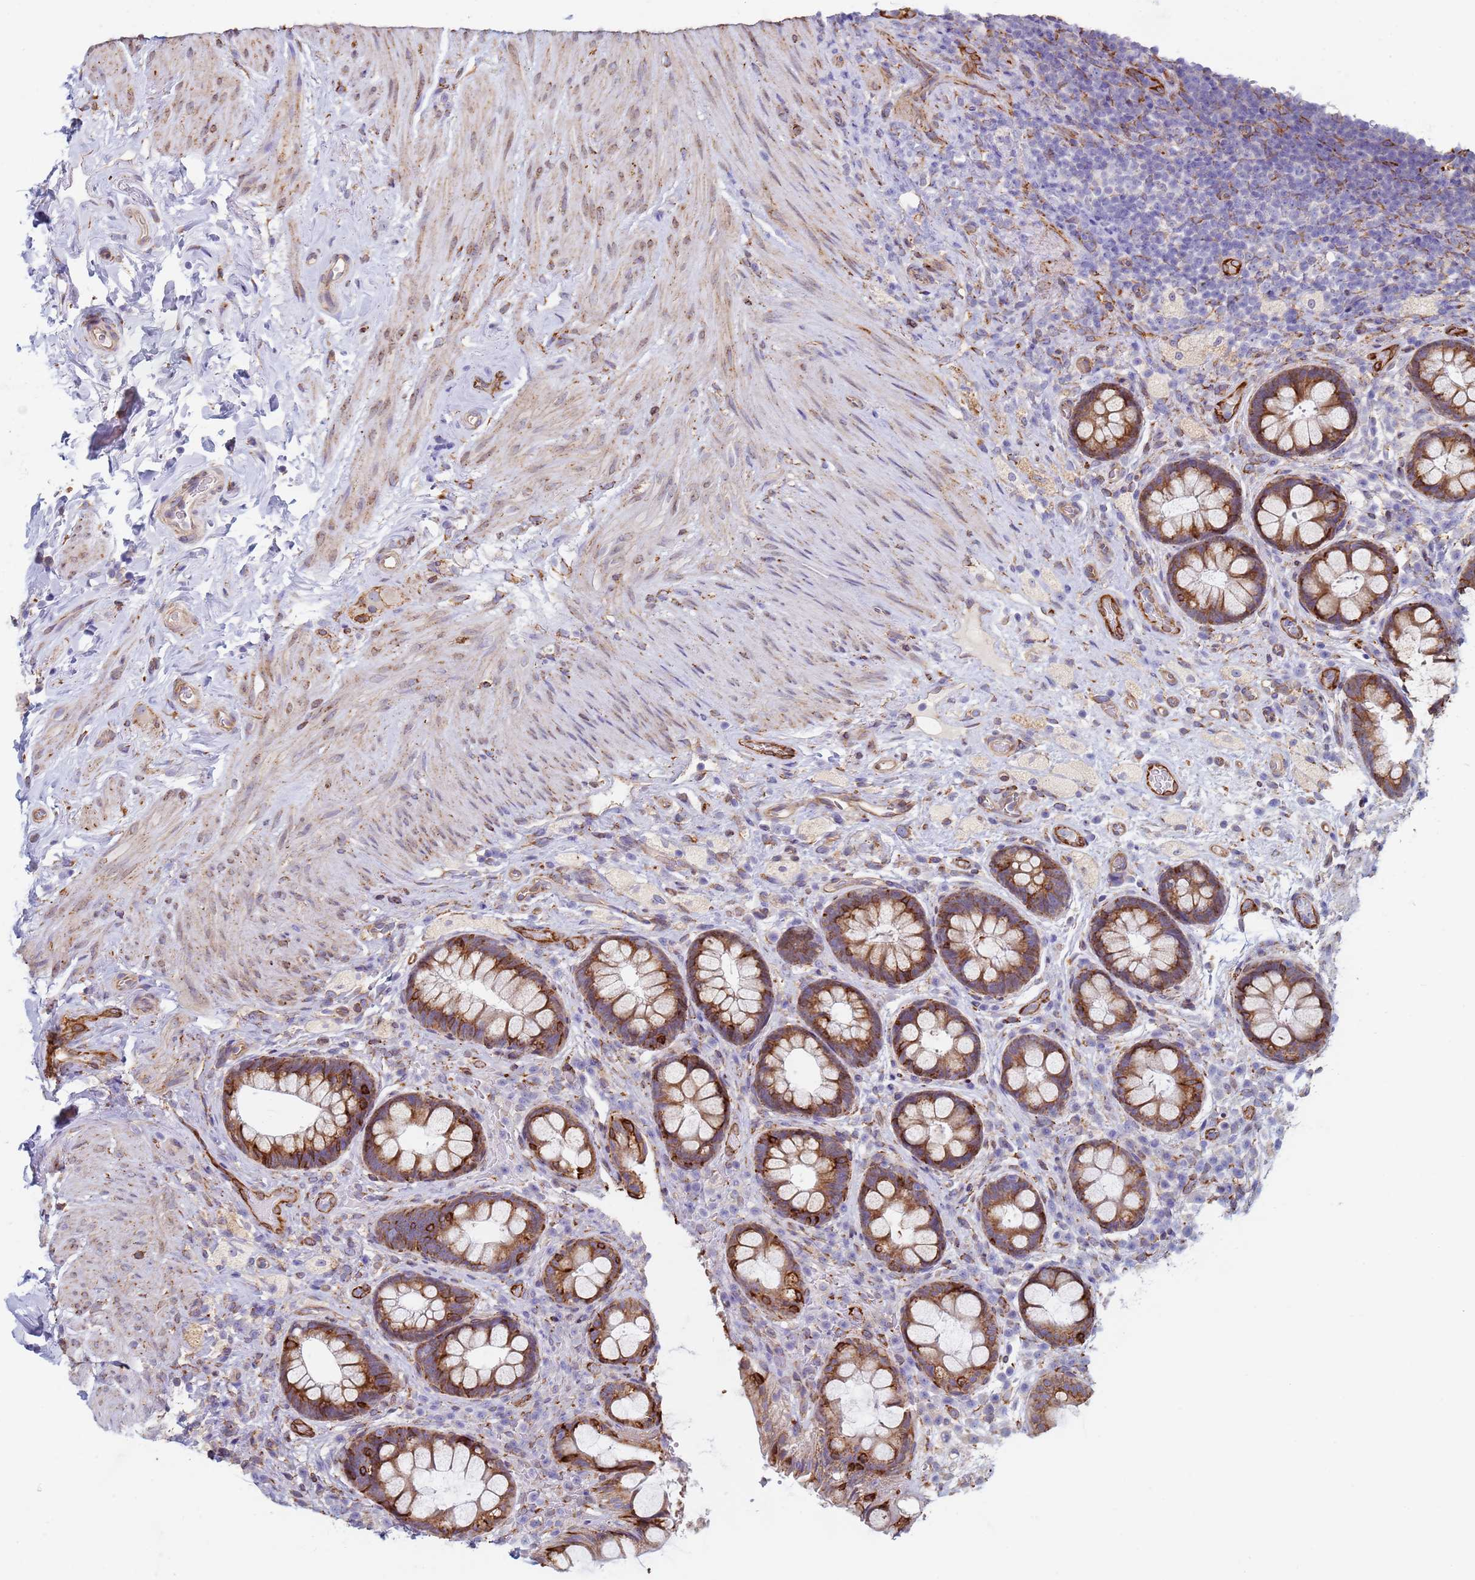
{"staining": {"intensity": "strong", "quantity": "25%-75%", "location": "cytoplasmic/membranous"}, "tissue": "rectum", "cell_type": "Glandular cells", "image_type": "normal", "snomed": [{"axis": "morphology", "description": "Normal tissue, NOS"}, {"axis": "topography", "description": "Rectum"}, {"axis": "topography", "description": "Peripheral nerve tissue"}], "caption": "Immunohistochemical staining of benign rectum displays high levels of strong cytoplasmic/membranous positivity in about 25%-75% of glandular cells.", "gene": "GDAP2", "patient": {"sex": "female", "age": 69}}